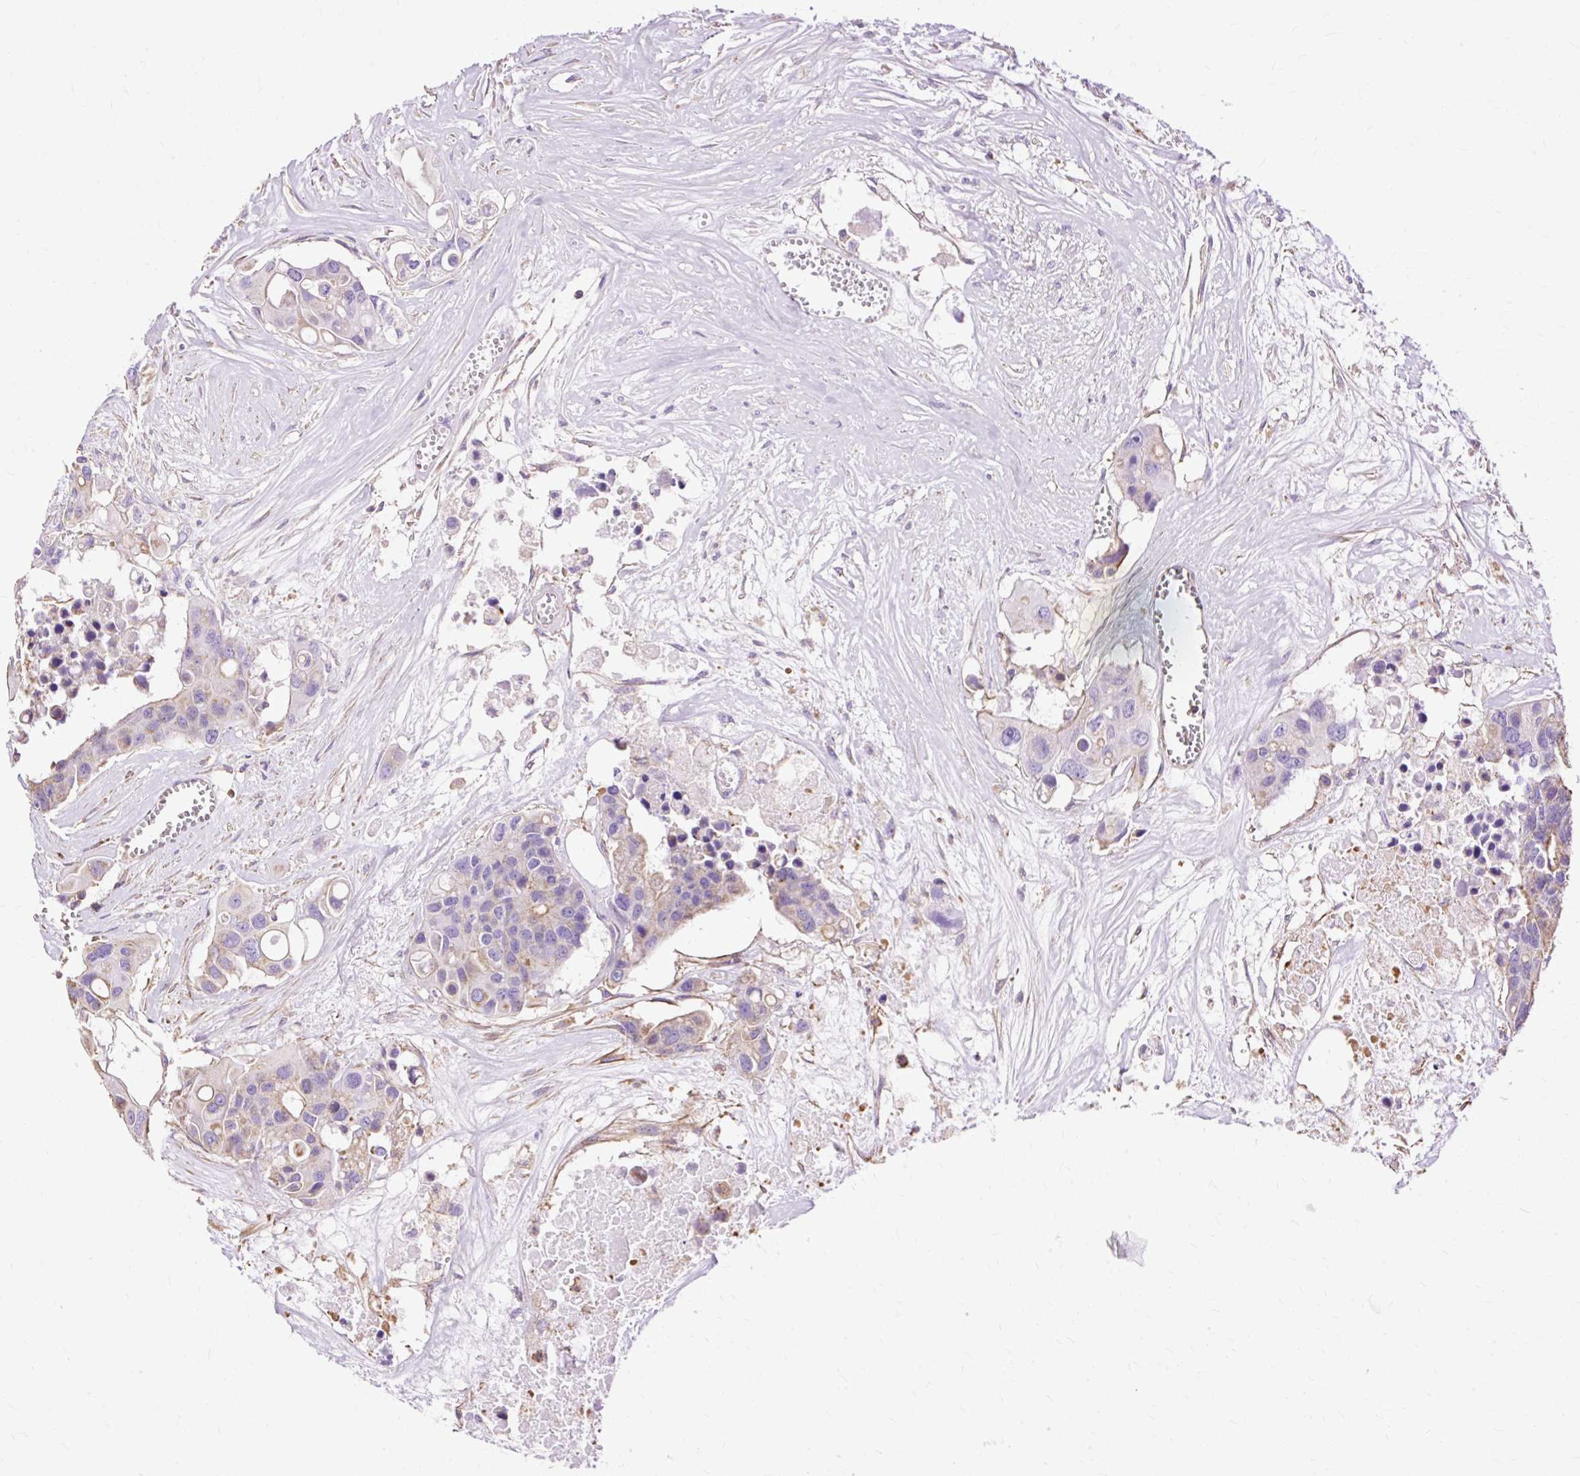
{"staining": {"intensity": "moderate", "quantity": "<25%", "location": "cytoplasmic/membranous"}, "tissue": "colorectal cancer", "cell_type": "Tumor cells", "image_type": "cancer", "snomed": [{"axis": "morphology", "description": "Adenocarcinoma, NOS"}, {"axis": "topography", "description": "Colon"}], "caption": "A histopathology image showing moderate cytoplasmic/membranous positivity in about <25% of tumor cells in colorectal cancer, as visualized by brown immunohistochemical staining.", "gene": "KLHL11", "patient": {"sex": "male", "age": 77}}